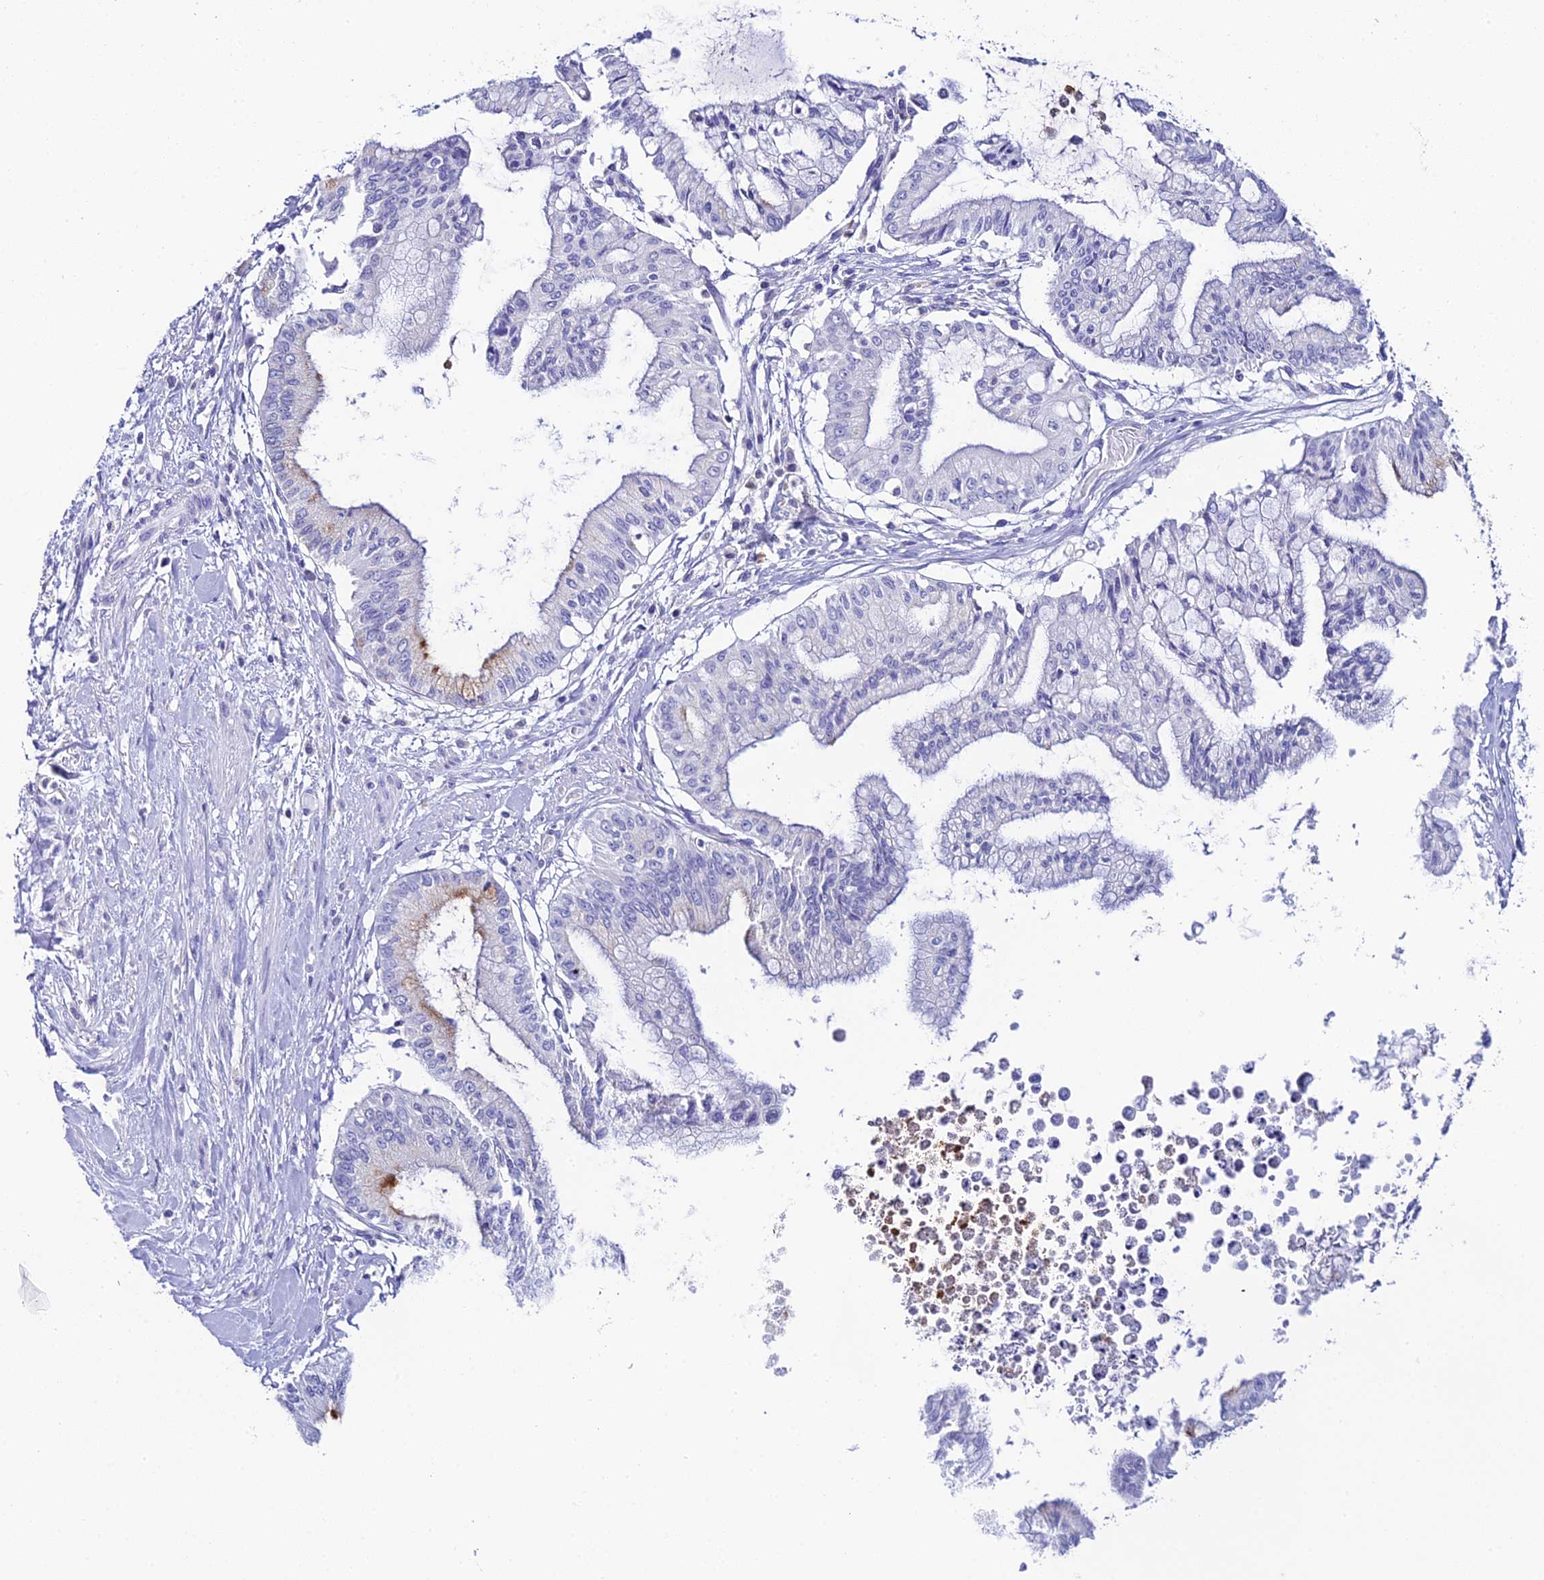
{"staining": {"intensity": "moderate", "quantity": "<25%", "location": "cytoplasmic/membranous"}, "tissue": "pancreatic cancer", "cell_type": "Tumor cells", "image_type": "cancer", "snomed": [{"axis": "morphology", "description": "Adenocarcinoma, NOS"}, {"axis": "topography", "description": "Pancreas"}], "caption": "Human adenocarcinoma (pancreatic) stained for a protein (brown) demonstrates moderate cytoplasmic/membranous positive positivity in about <25% of tumor cells.", "gene": "C12orf29", "patient": {"sex": "male", "age": 46}}